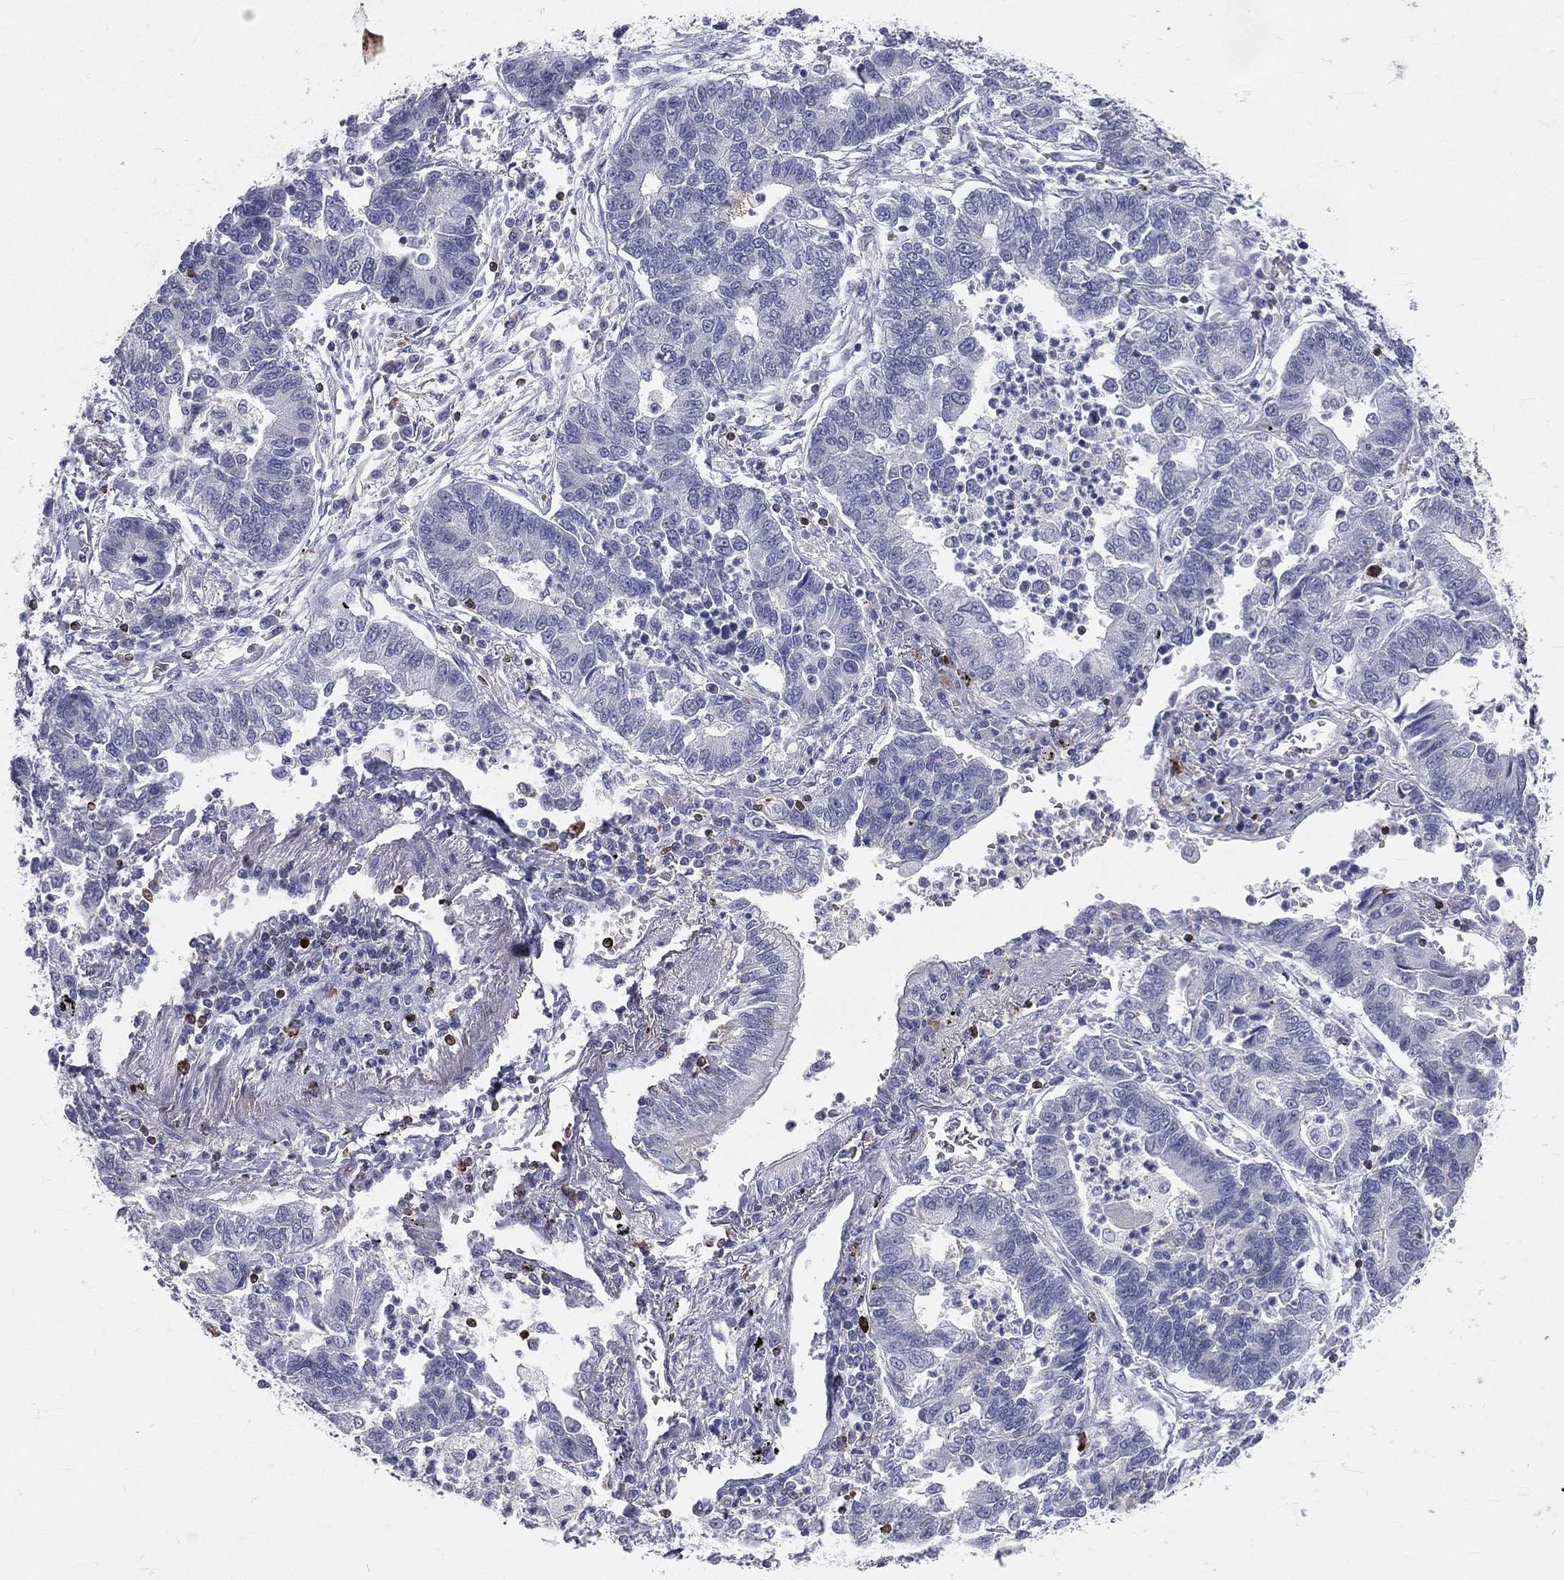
{"staining": {"intensity": "negative", "quantity": "none", "location": "none"}, "tissue": "lung cancer", "cell_type": "Tumor cells", "image_type": "cancer", "snomed": [{"axis": "morphology", "description": "Adenocarcinoma, NOS"}, {"axis": "topography", "description": "Lung"}], "caption": "A histopathology image of lung cancer (adenocarcinoma) stained for a protein shows no brown staining in tumor cells.", "gene": "CTSW", "patient": {"sex": "female", "age": 57}}